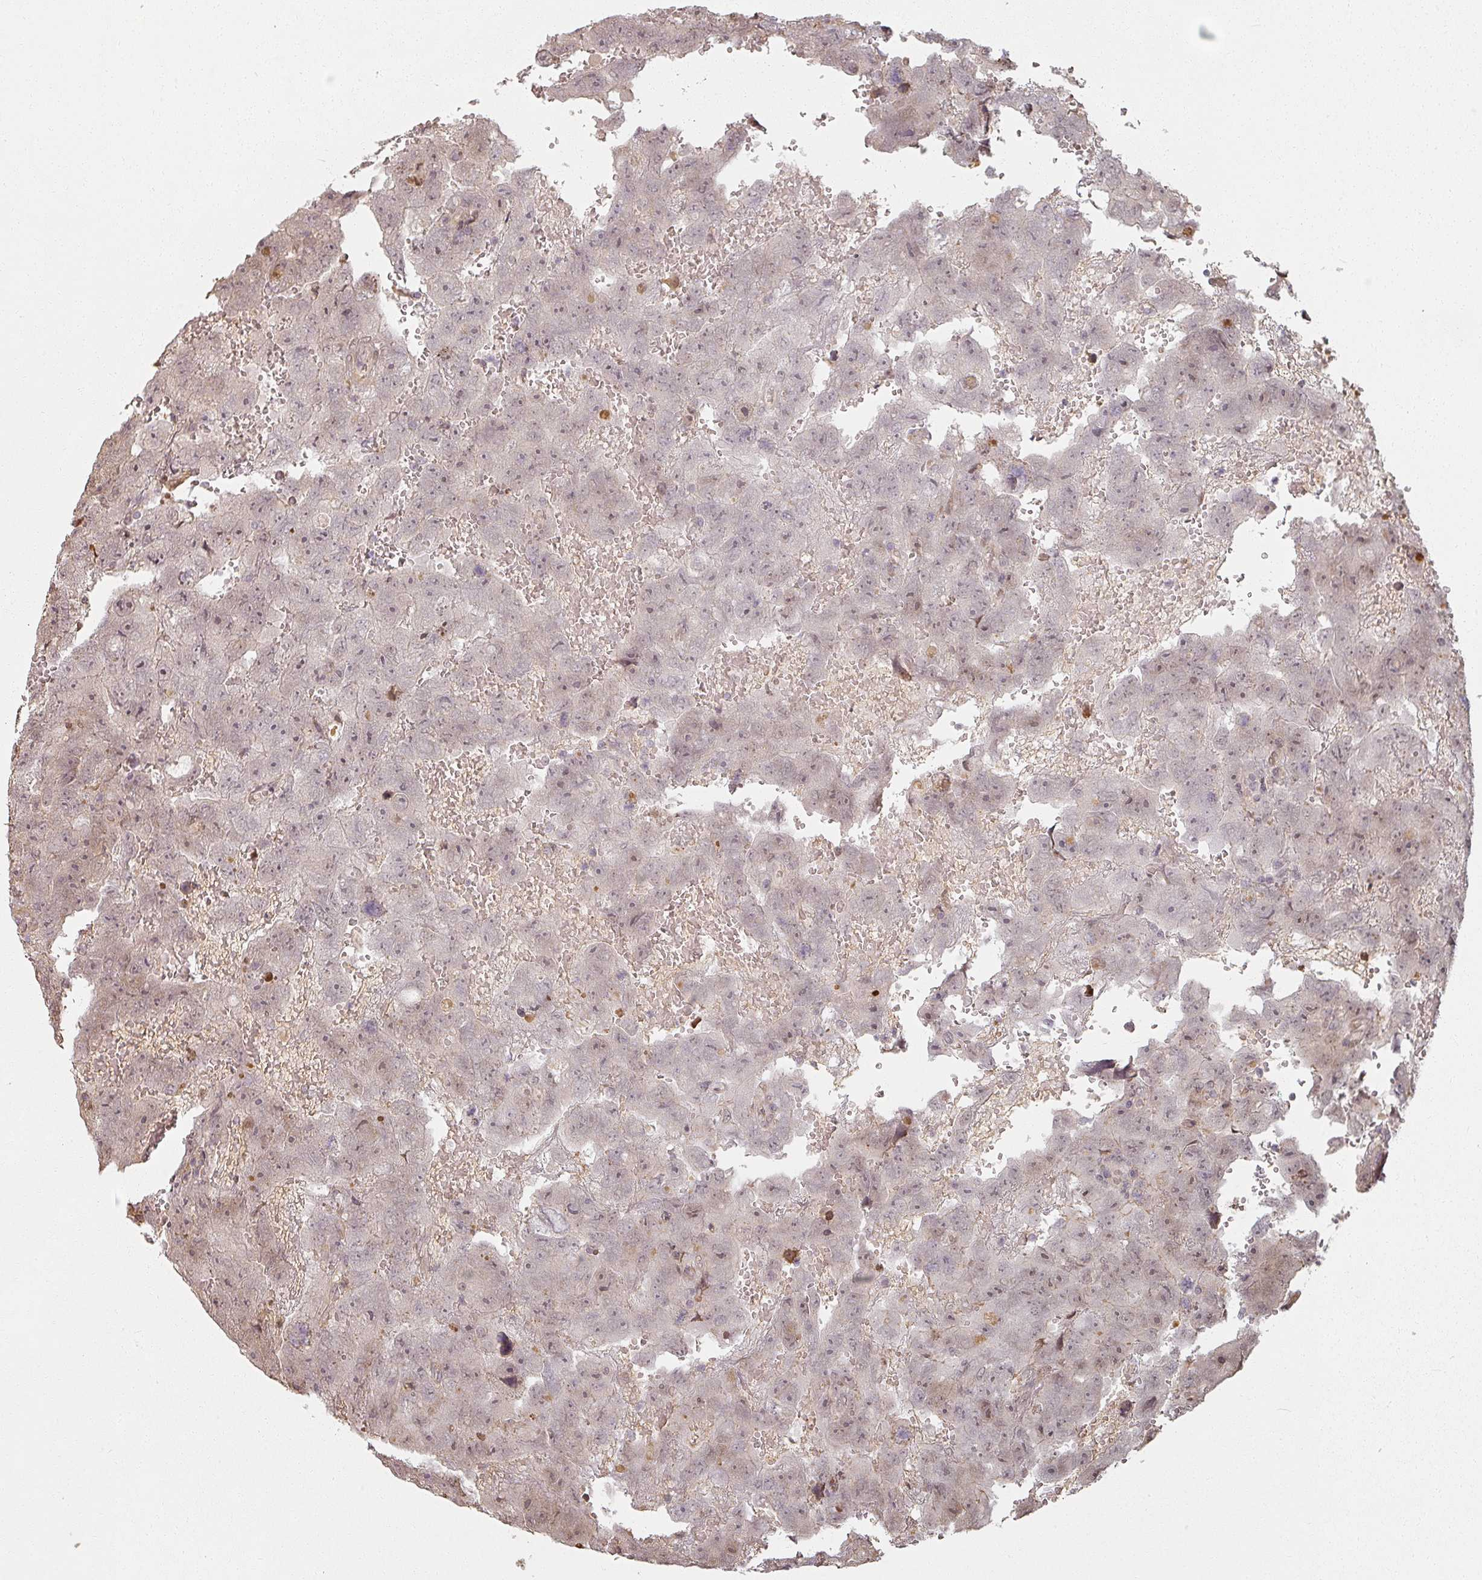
{"staining": {"intensity": "weak", "quantity": "25%-75%", "location": "nuclear"}, "tissue": "testis cancer", "cell_type": "Tumor cells", "image_type": "cancer", "snomed": [{"axis": "morphology", "description": "Carcinoma, Embryonal, NOS"}, {"axis": "topography", "description": "Testis"}], "caption": "Protein staining of embryonal carcinoma (testis) tissue demonstrates weak nuclear expression in about 25%-75% of tumor cells. The protein of interest is stained brown, and the nuclei are stained in blue (DAB IHC with brightfield microscopy, high magnification).", "gene": "MED19", "patient": {"sex": "male", "age": 45}}